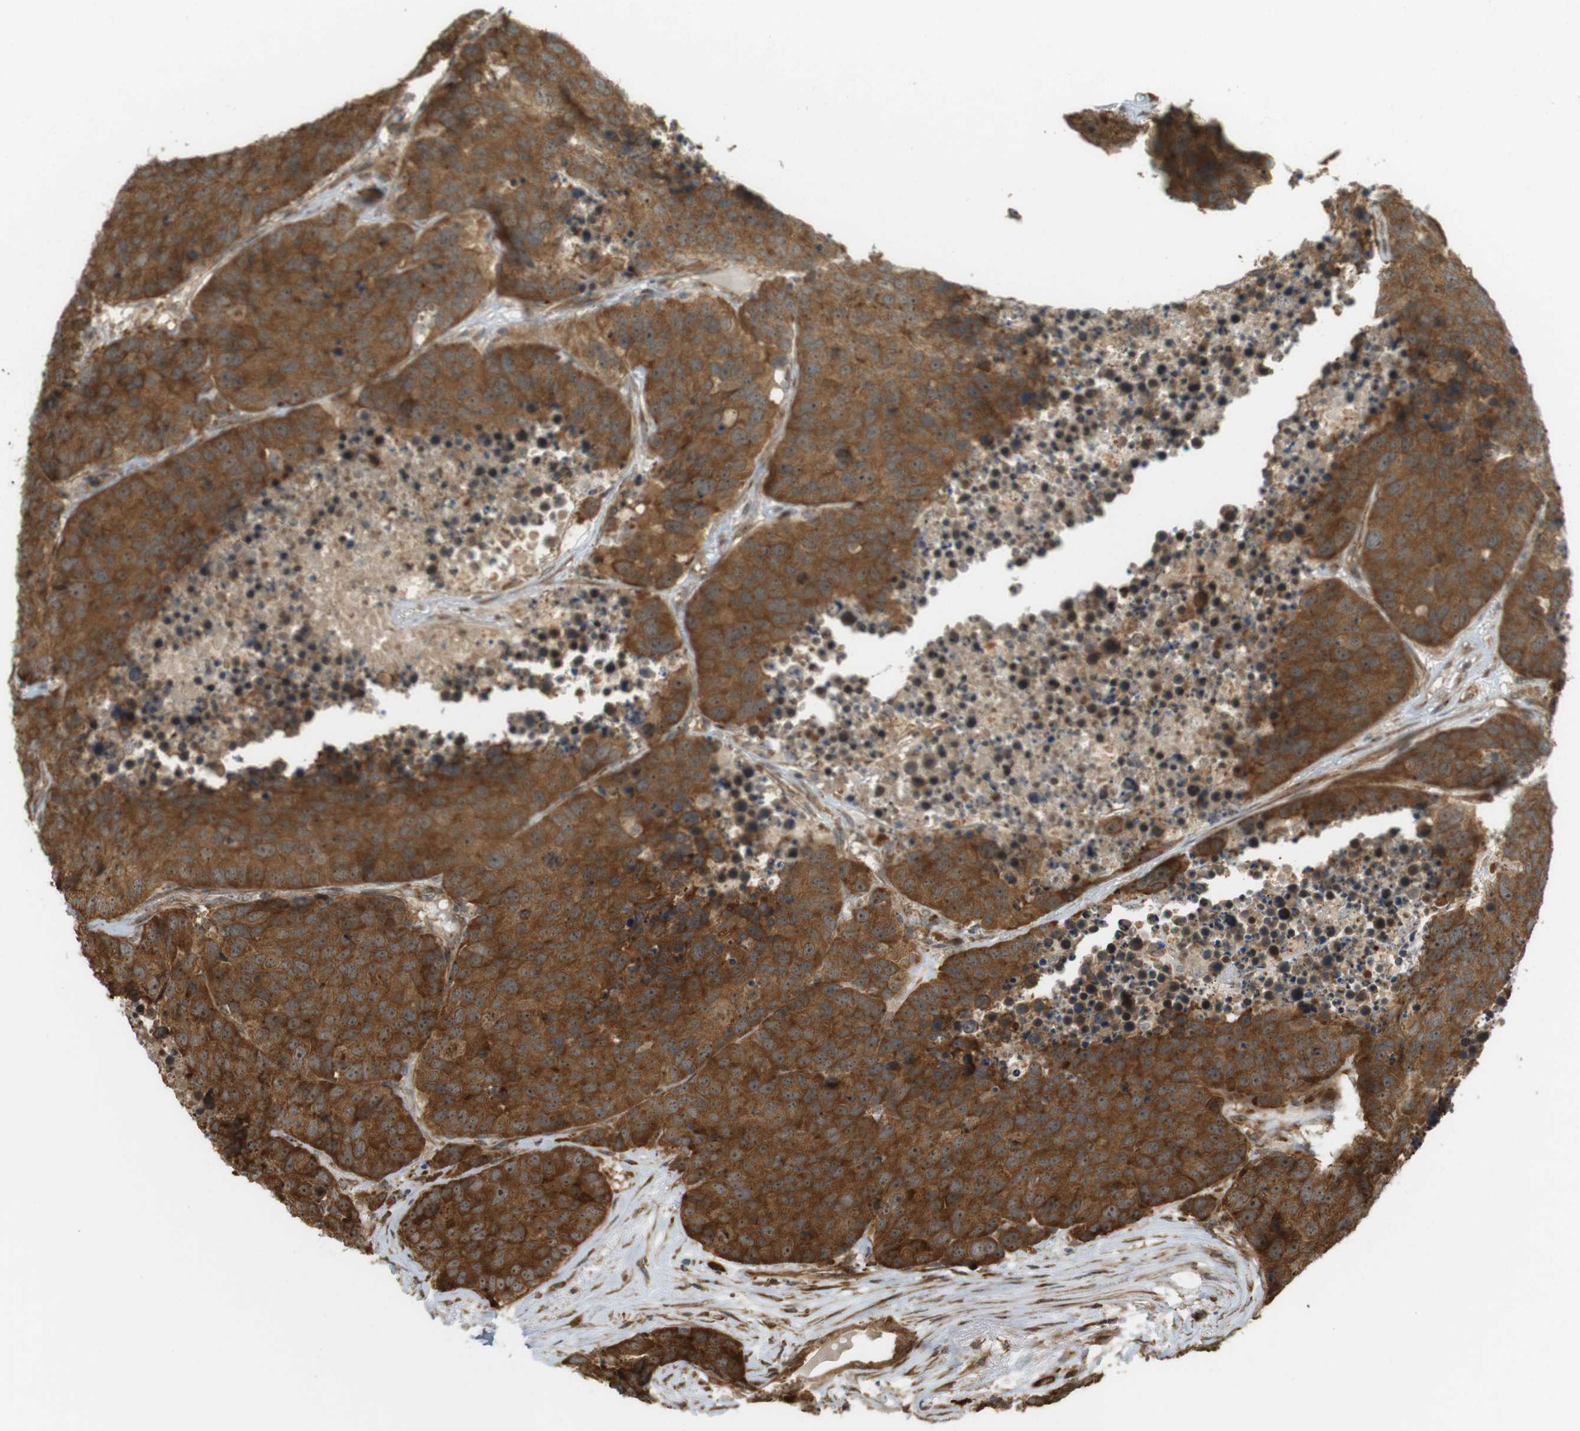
{"staining": {"intensity": "strong", "quantity": ">75%", "location": "cytoplasmic/membranous,nuclear"}, "tissue": "carcinoid", "cell_type": "Tumor cells", "image_type": "cancer", "snomed": [{"axis": "morphology", "description": "Carcinoid, malignant, NOS"}, {"axis": "topography", "description": "Lung"}], "caption": "IHC of human carcinoid shows high levels of strong cytoplasmic/membranous and nuclear staining in about >75% of tumor cells.", "gene": "PA2G4", "patient": {"sex": "male", "age": 60}}